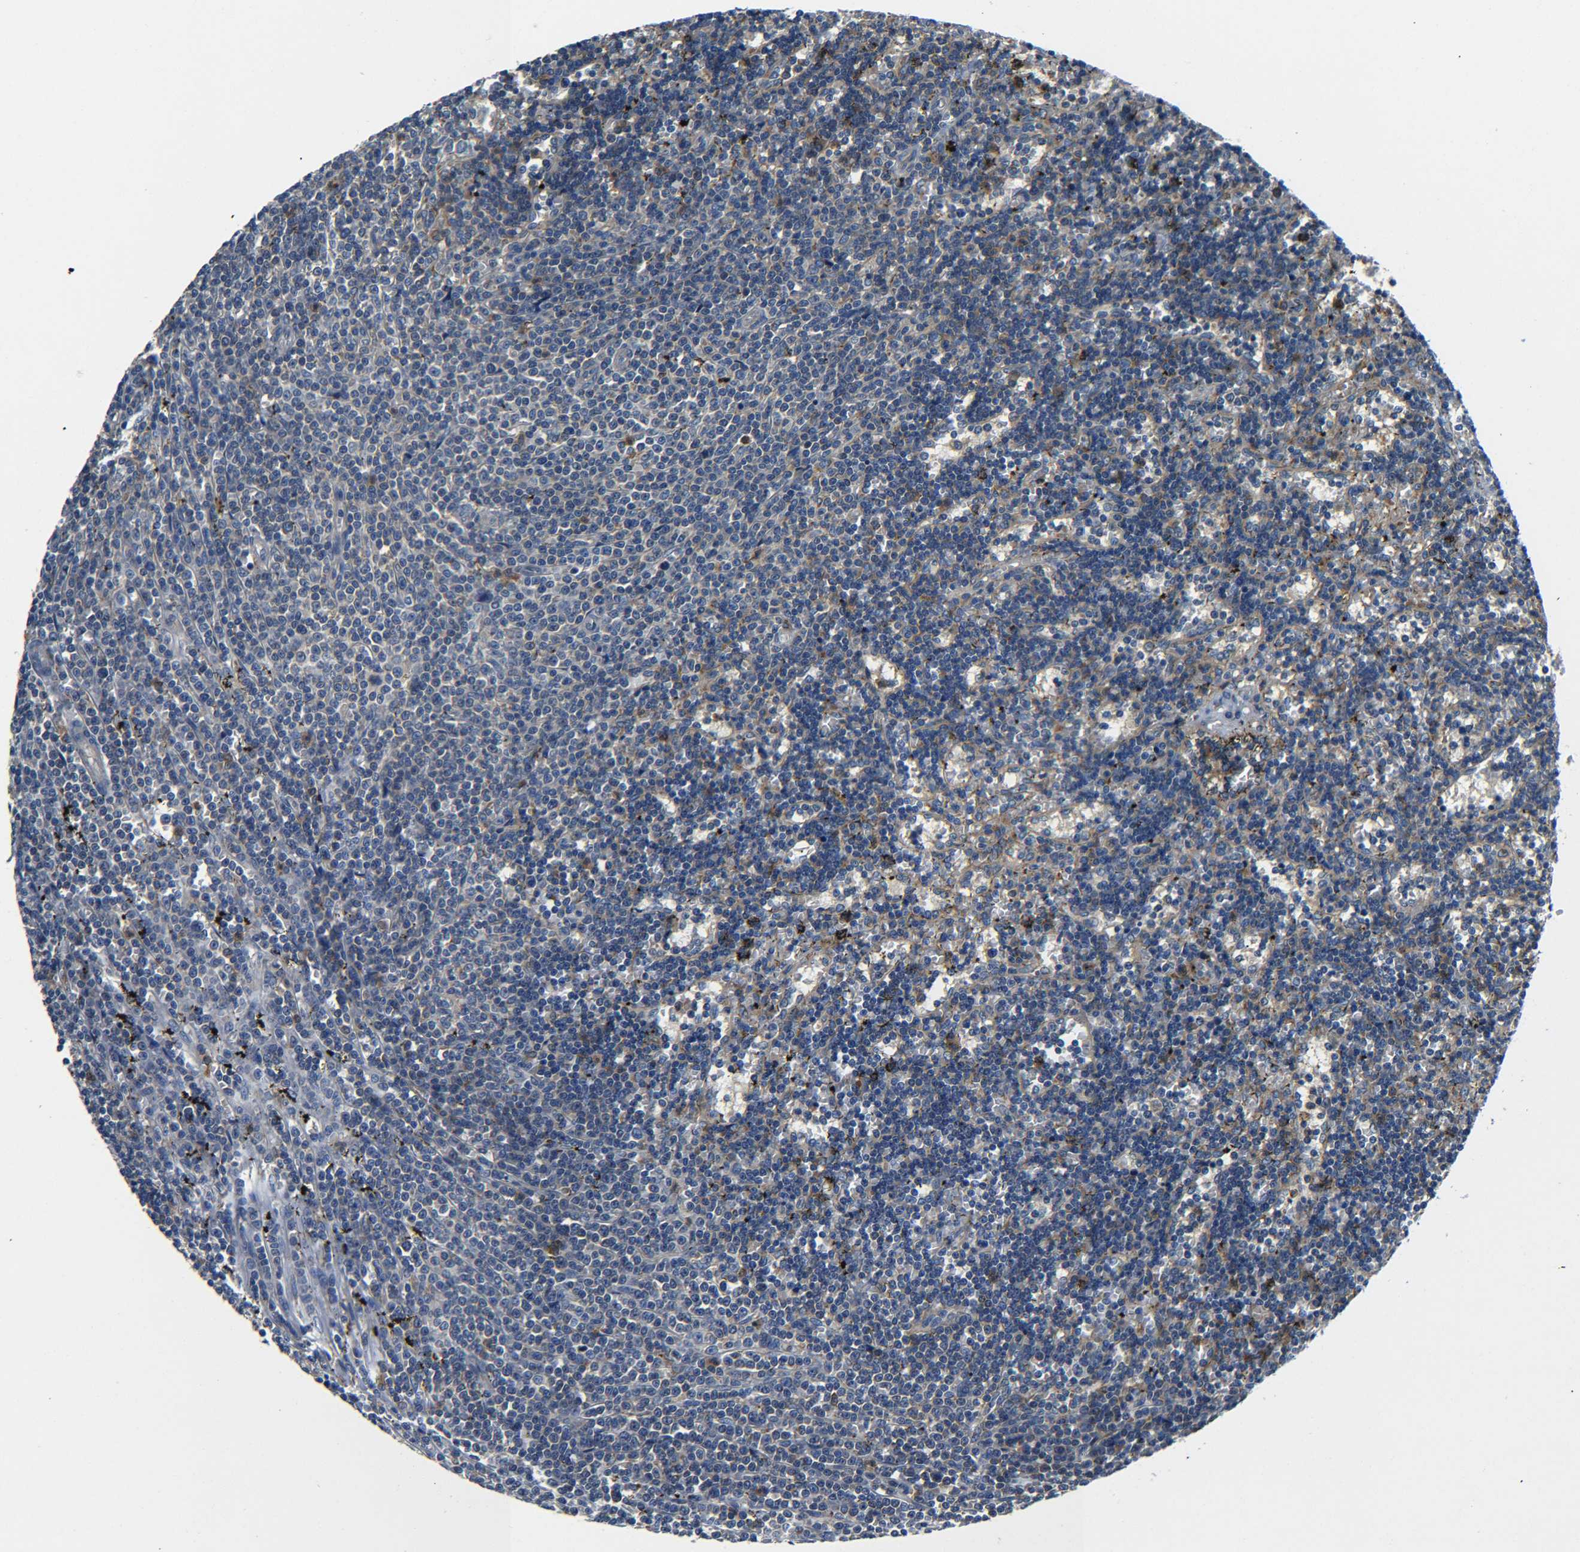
{"staining": {"intensity": "moderate", "quantity": "<25%", "location": "cytoplasmic/membranous"}, "tissue": "lymphoma", "cell_type": "Tumor cells", "image_type": "cancer", "snomed": [{"axis": "morphology", "description": "Malignant lymphoma, non-Hodgkin's type, Low grade"}, {"axis": "topography", "description": "Spleen"}], "caption": "This is an image of immunohistochemistry staining of low-grade malignant lymphoma, non-Hodgkin's type, which shows moderate expression in the cytoplasmic/membranous of tumor cells.", "gene": "RAB1B", "patient": {"sex": "male", "age": 60}}